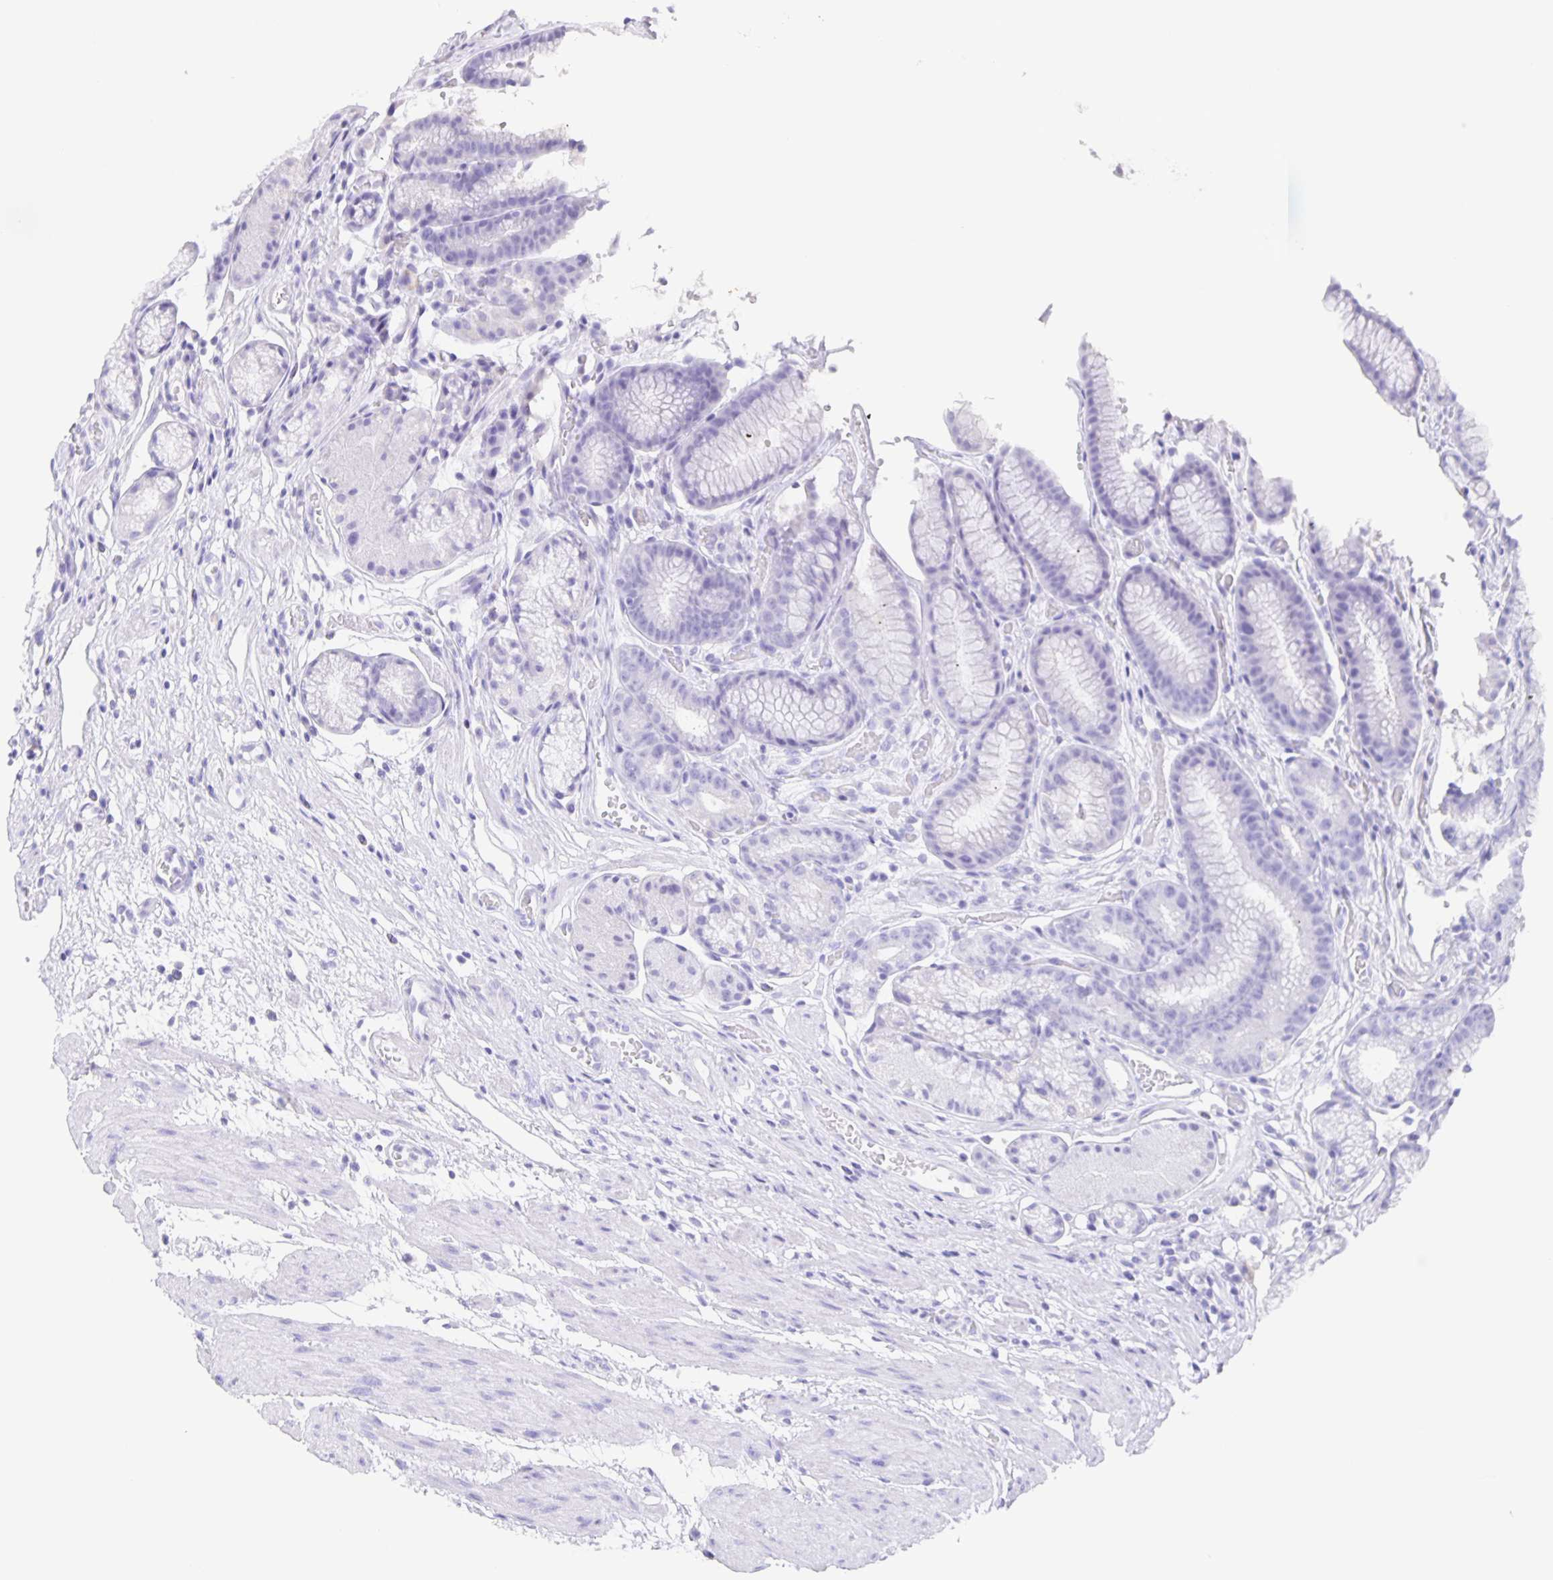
{"staining": {"intensity": "negative", "quantity": "none", "location": "none"}, "tissue": "stomach", "cell_type": "Glandular cells", "image_type": "normal", "snomed": [{"axis": "morphology", "description": "Normal tissue, NOS"}, {"axis": "topography", "description": "Smooth muscle"}, {"axis": "topography", "description": "Stomach"}], "caption": "Immunohistochemical staining of benign stomach demonstrates no significant staining in glandular cells.", "gene": "GUCA2A", "patient": {"sex": "male", "age": 70}}